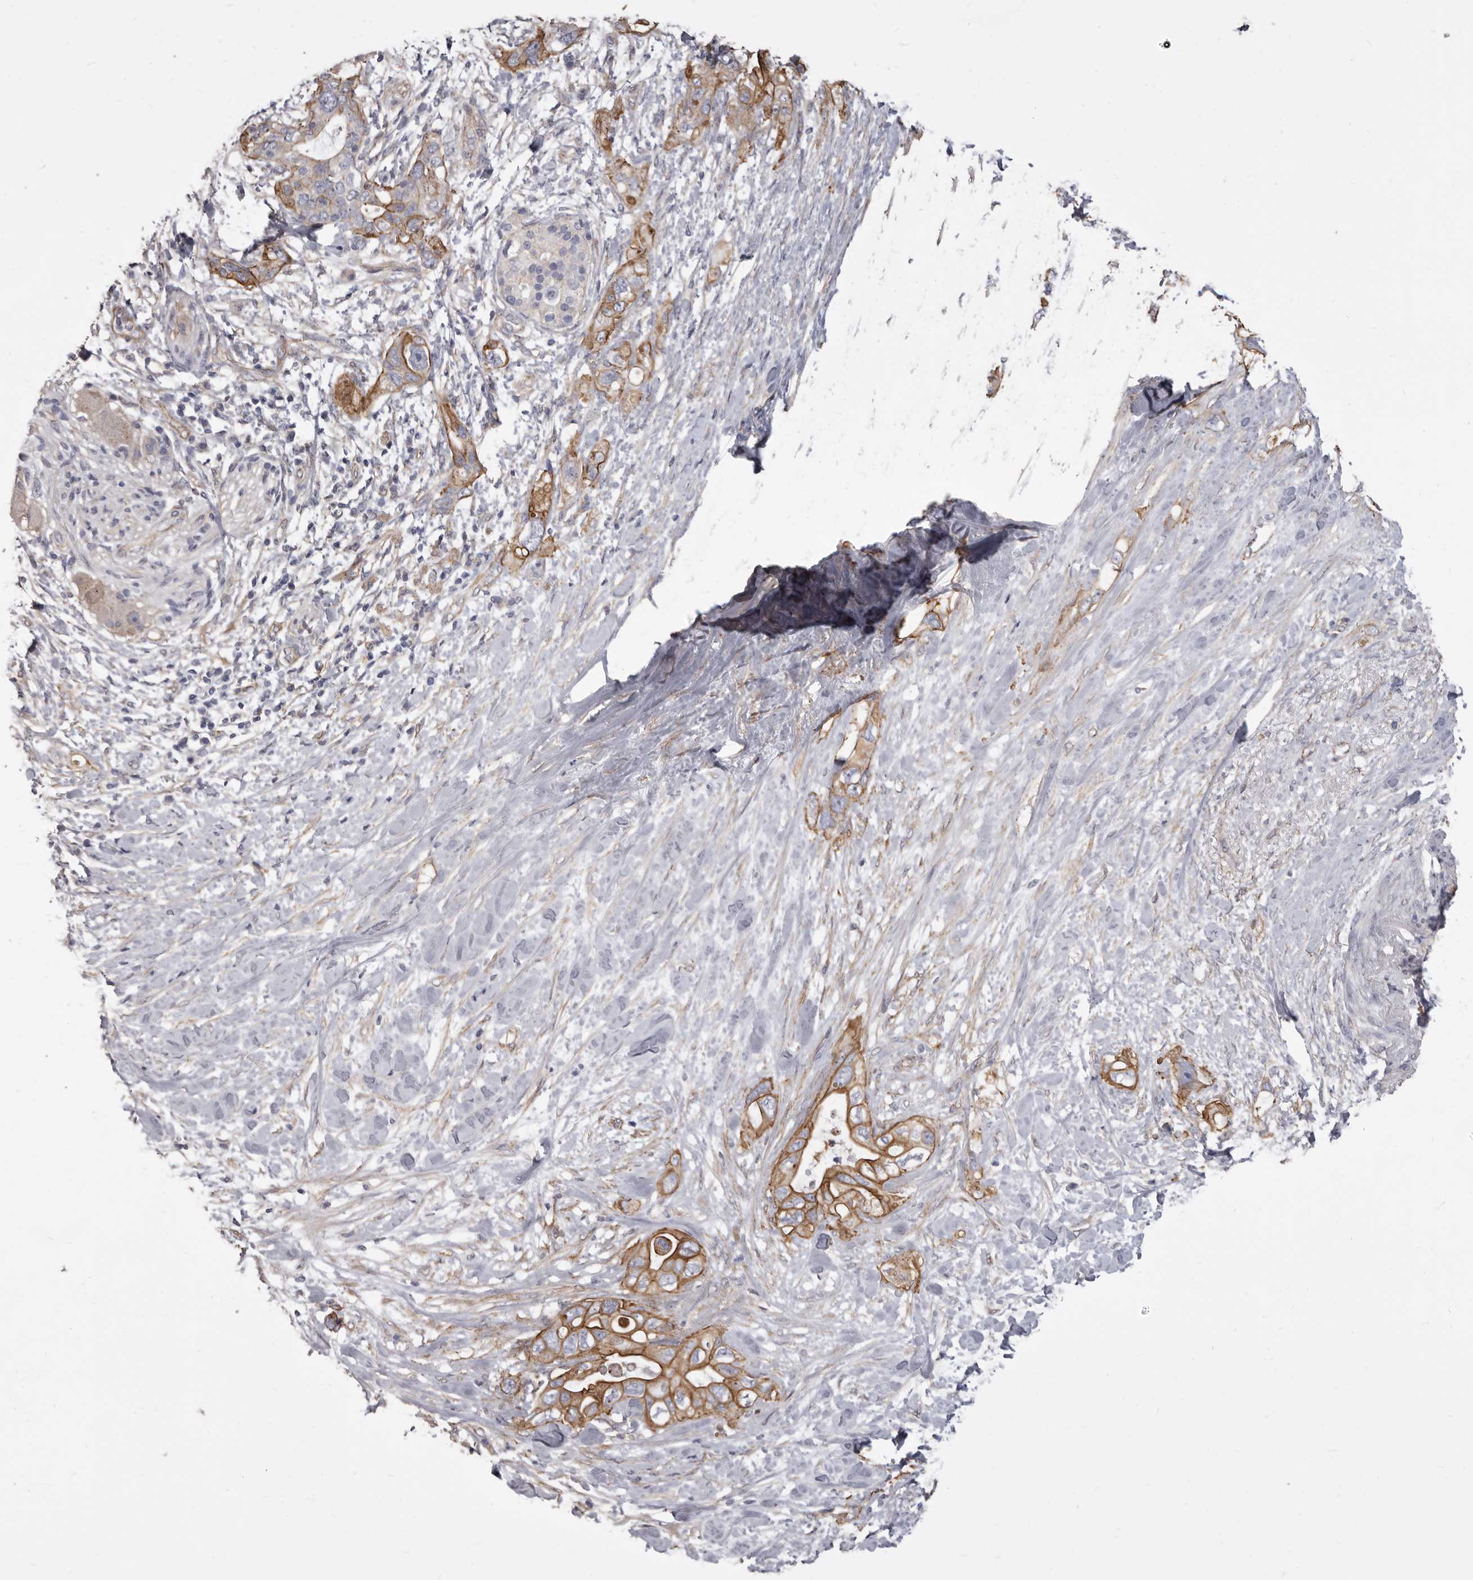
{"staining": {"intensity": "moderate", "quantity": ">75%", "location": "cytoplasmic/membranous"}, "tissue": "pancreatic cancer", "cell_type": "Tumor cells", "image_type": "cancer", "snomed": [{"axis": "morphology", "description": "Adenocarcinoma, NOS"}, {"axis": "topography", "description": "Pancreas"}], "caption": "Immunohistochemical staining of pancreatic adenocarcinoma shows medium levels of moderate cytoplasmic/membranous protein expression in approximately >75% of tumor cells.", "gene": "P2RX6", "patient": {"sex": "female", "age": 56}}